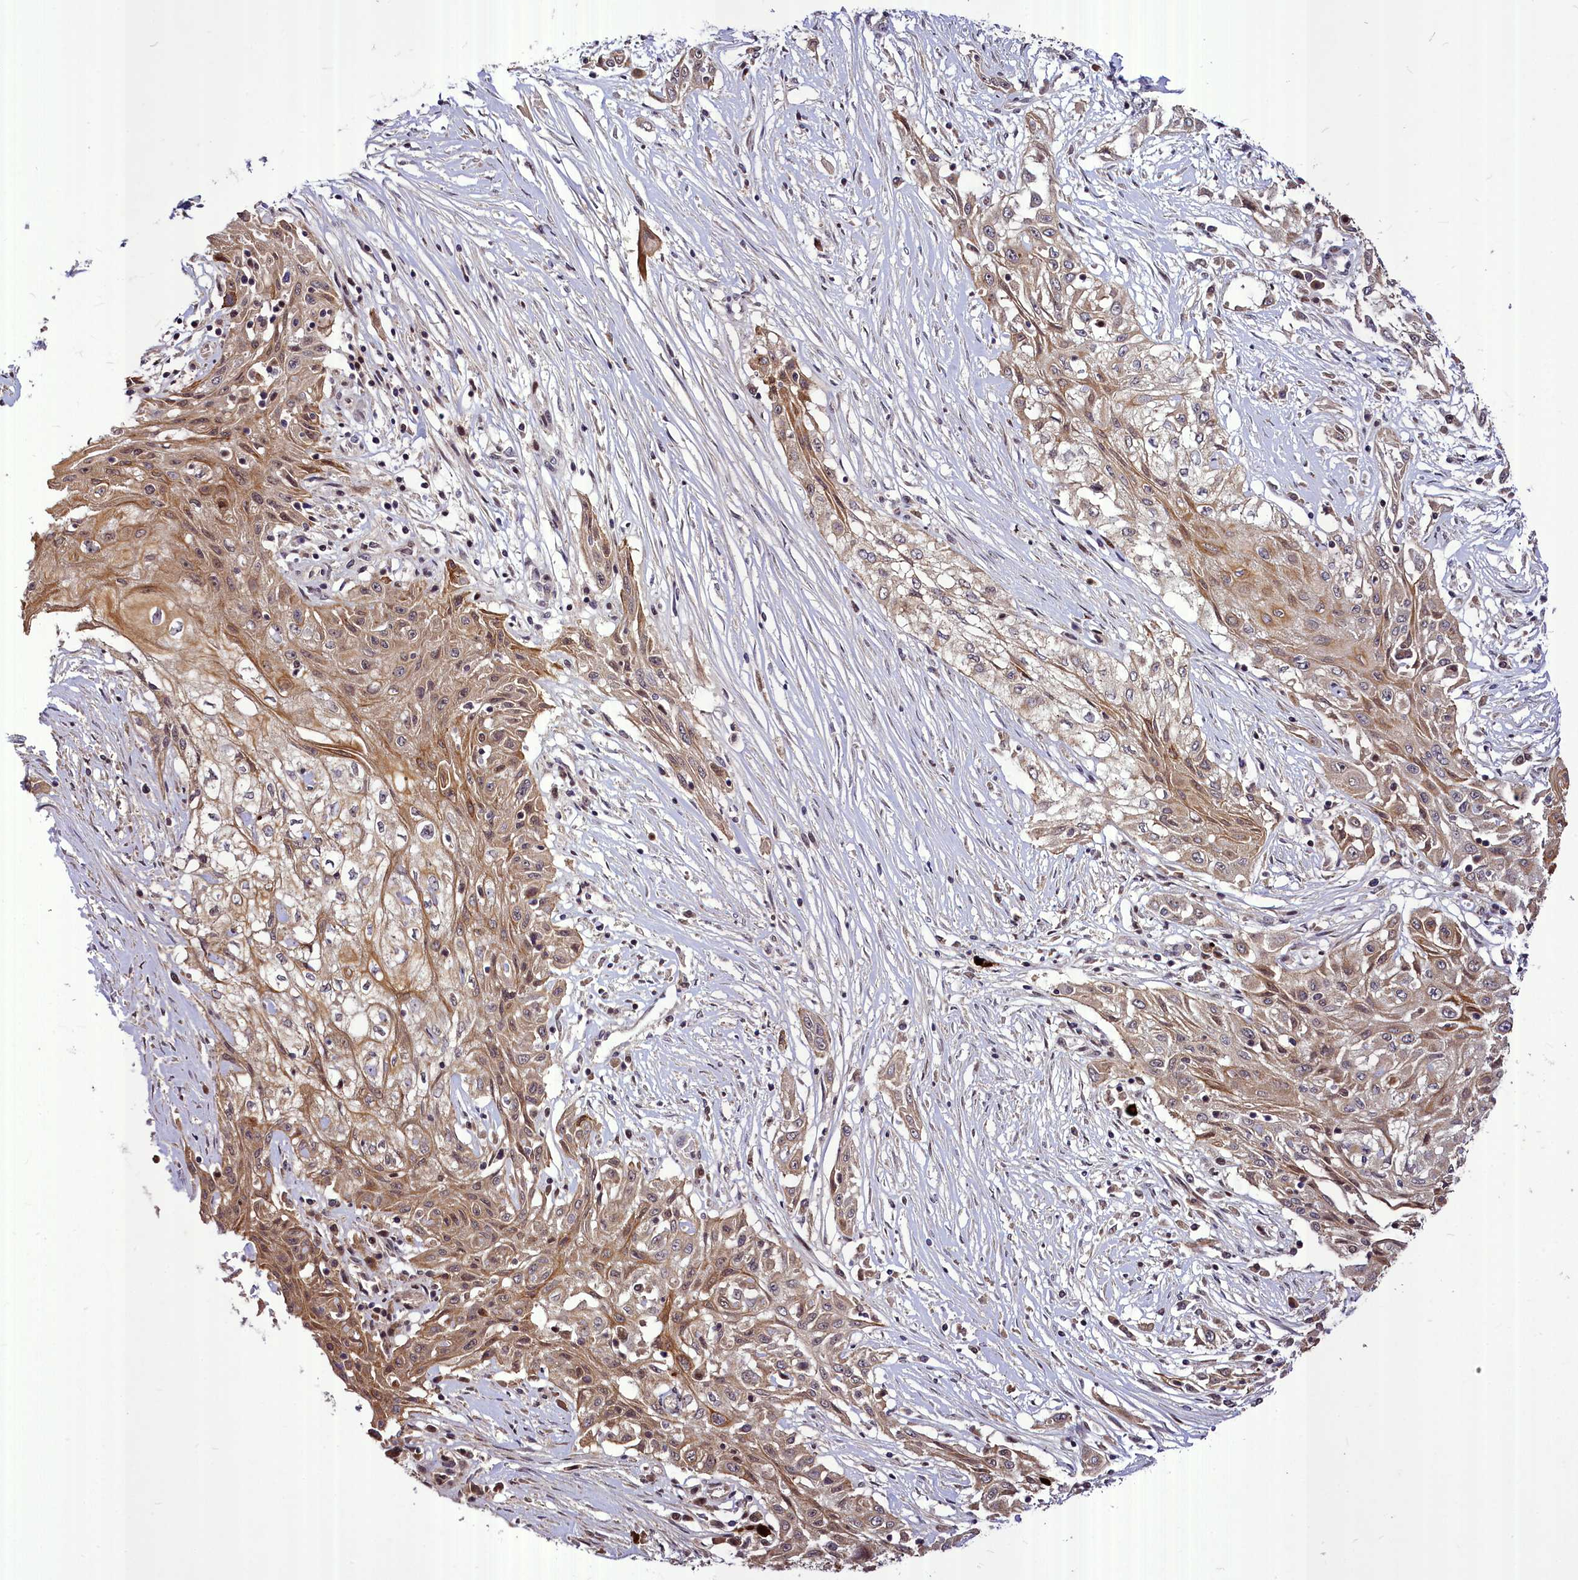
{"staining": {"intensity": "moderate", "quantity": ">75%", "location": "cytoplasmic/membranous,nuclear"}, "tissue": "skin cancer", "cell_type": "Tumor cells", "image_type": "cancer", "snomed": [{"axis": "morphology", "description": "Squamous cell carcinoma, NOS"}, {"axis": "morphology", "description": "Squamous cell carcinoma, metastatic, NOS"}, {"axis": "topography", "description": "Skin"}, {"axis": "topography", "description": "Lymph node"}], "caption": "Moderate cytoplasmic/membranous and nuclear positivity is present in approximately >75% of tumor cells in skin squamous cell carcinoma. (brown staining indicates protein expression, while blue staining denotes nuclei).", "gene": "MAML2", "patient": {"sex": "male", "age": 75}}